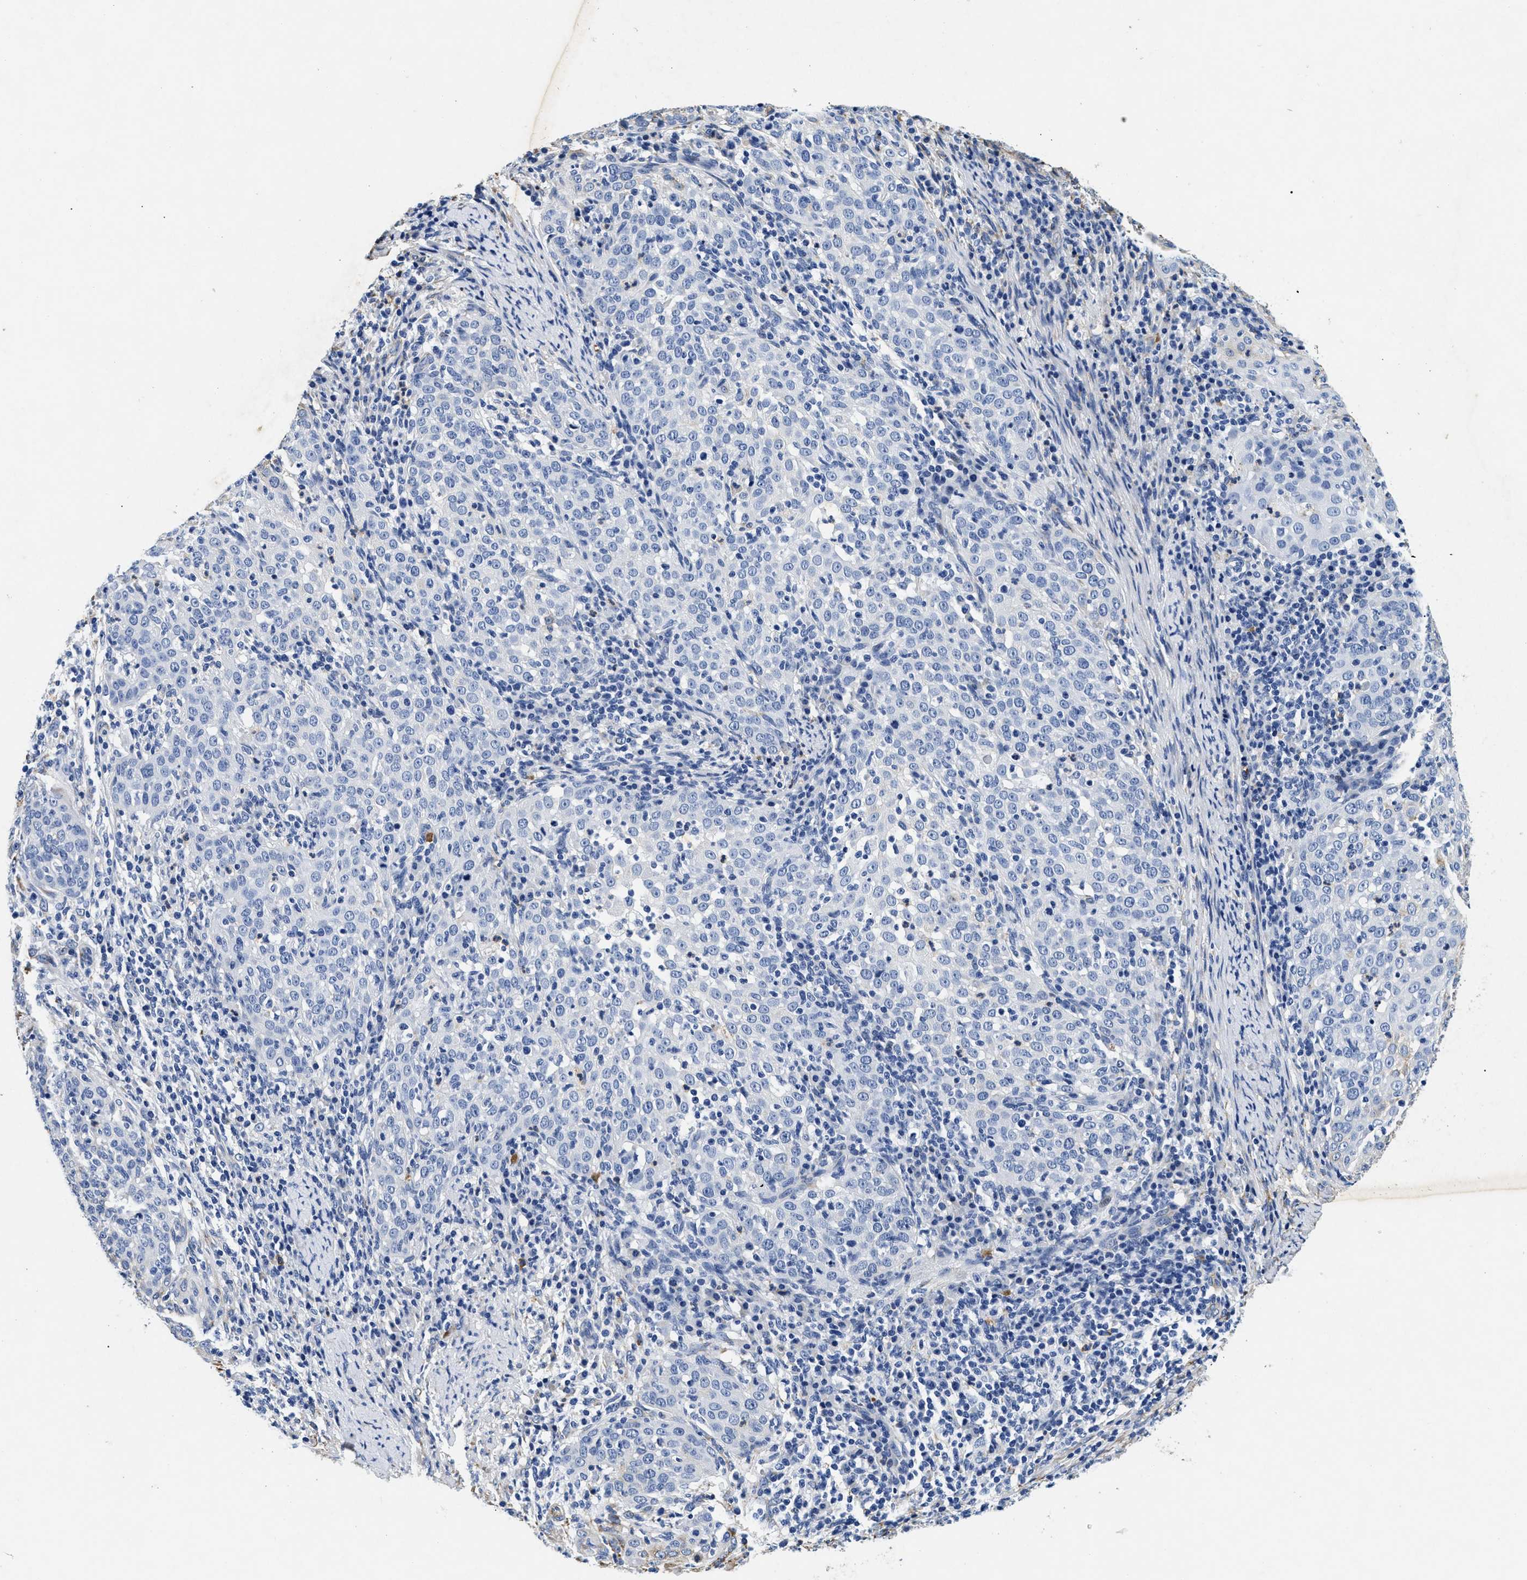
{"staining": {"intensity": "negative", "quantity": "none", "location": "none"}, "tissue": "cervical cancer", "cell_type": "Tumor cells", "image_type": "cancer", "snomed": [{"axis": "morphology", "description": "Squamous cell carcinoma, NOS"}, {"axis": "topography", "description": "Cervix"}], "caption": "Immunohistochemistry (IHC) histopathology image of neoplastic tissue: squamous cell carcinoma (cervical) stained with DAB reveals no significant protein expression in tumor cells.", "gene": "LAMA3", "patient": {"sex": "female", "age": 51}}